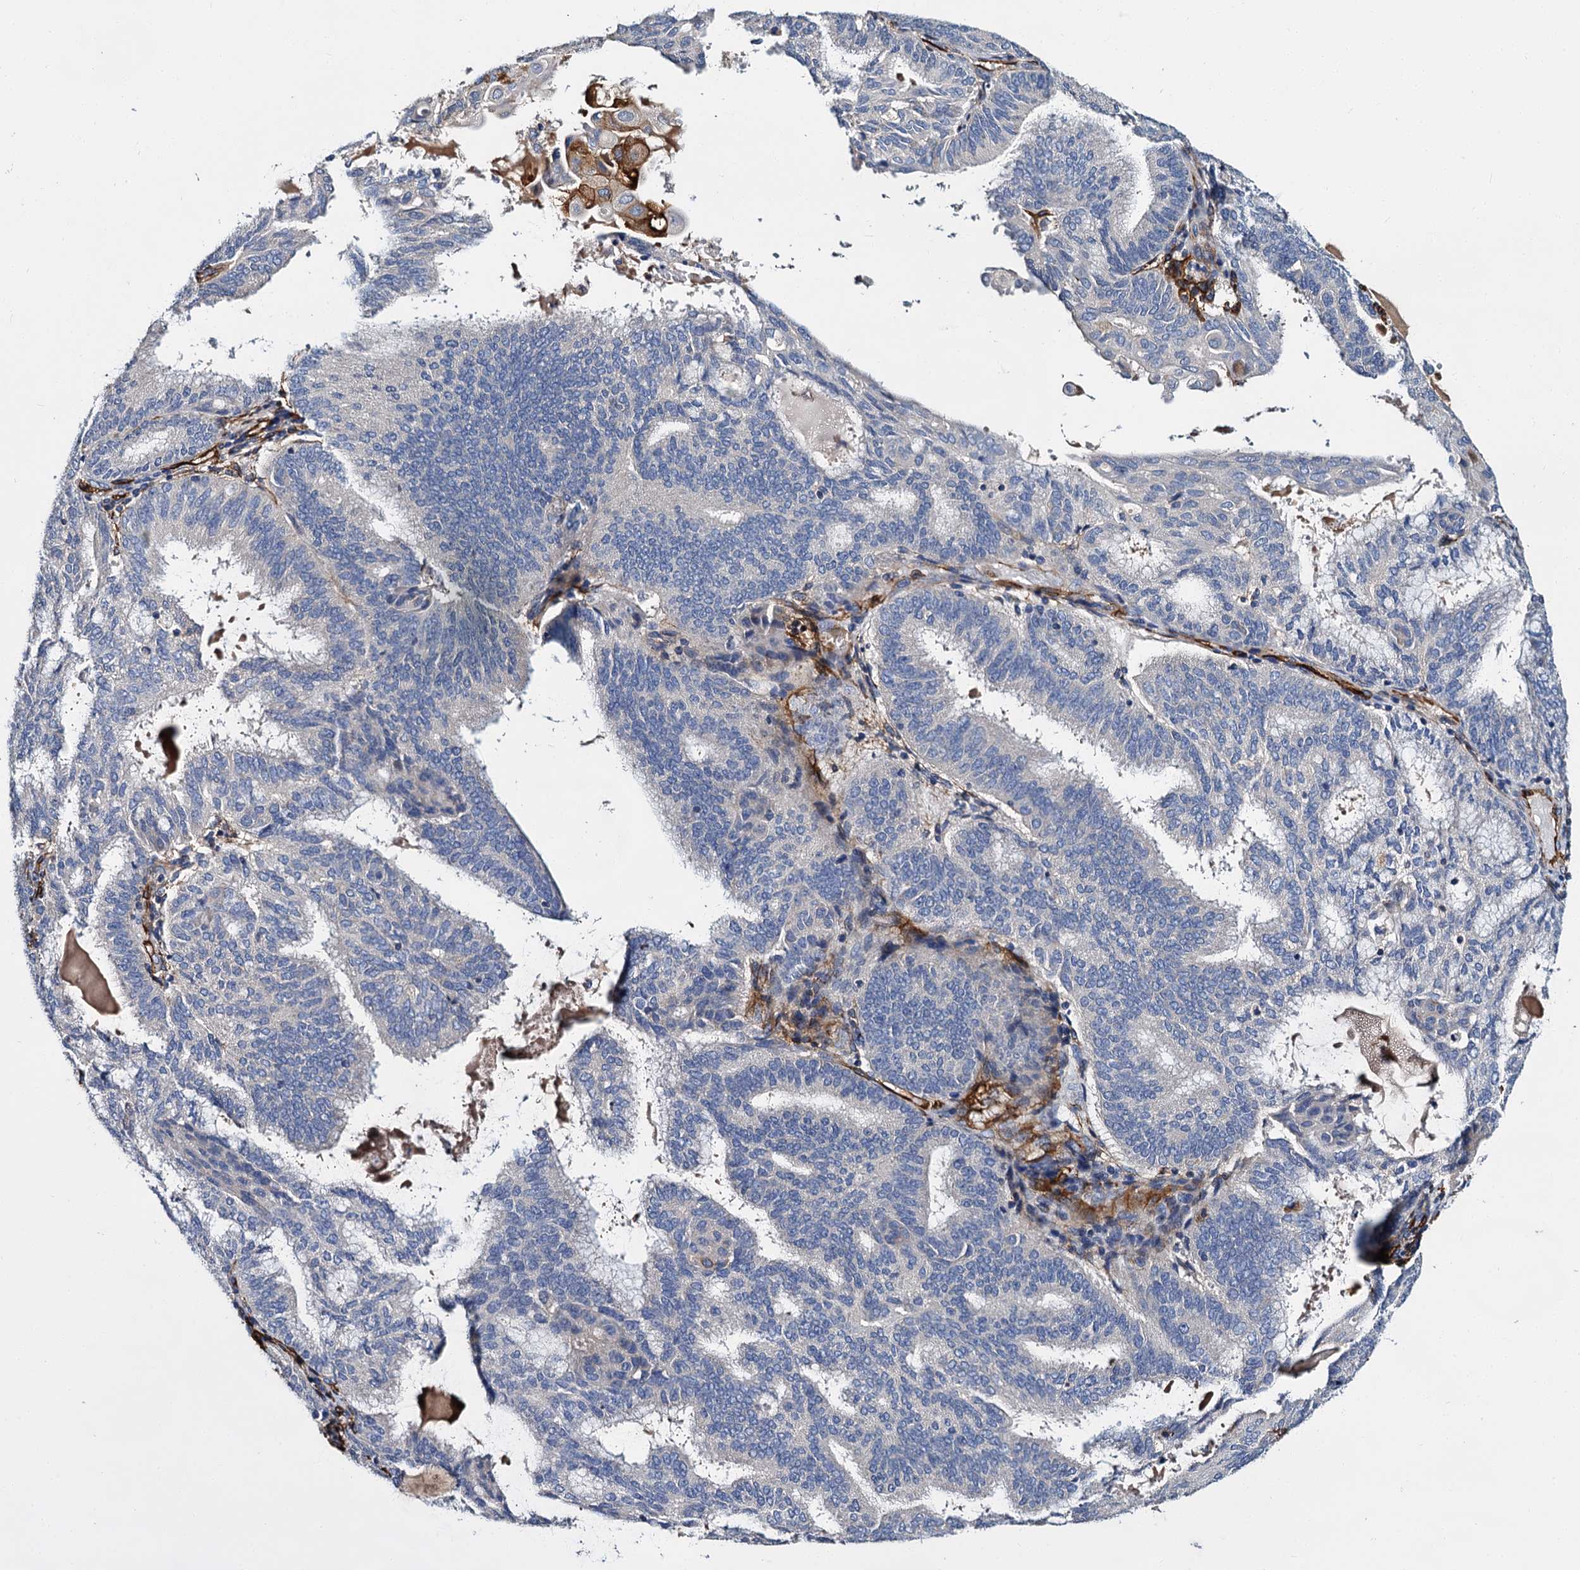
{"staining": {"intensity": "negative", "quantity": "none", "location": "none"}, "tissue": "endometrial cancer", "cell_type": "Tumor cells", "image_type": "cancer", "snomed": [{"axis": "morphology", "description": "Adenocarcinoma, NOS"}, {"axis": "topography", "description": "Endometrium"}], "caption": "Human endometrial adenocarcinoma stained for a protein using immunohistochemistry exhibits no expression in tumor cells.", "gene": "CACNA1C", "patient": {"sex": "female", "age": 49}}